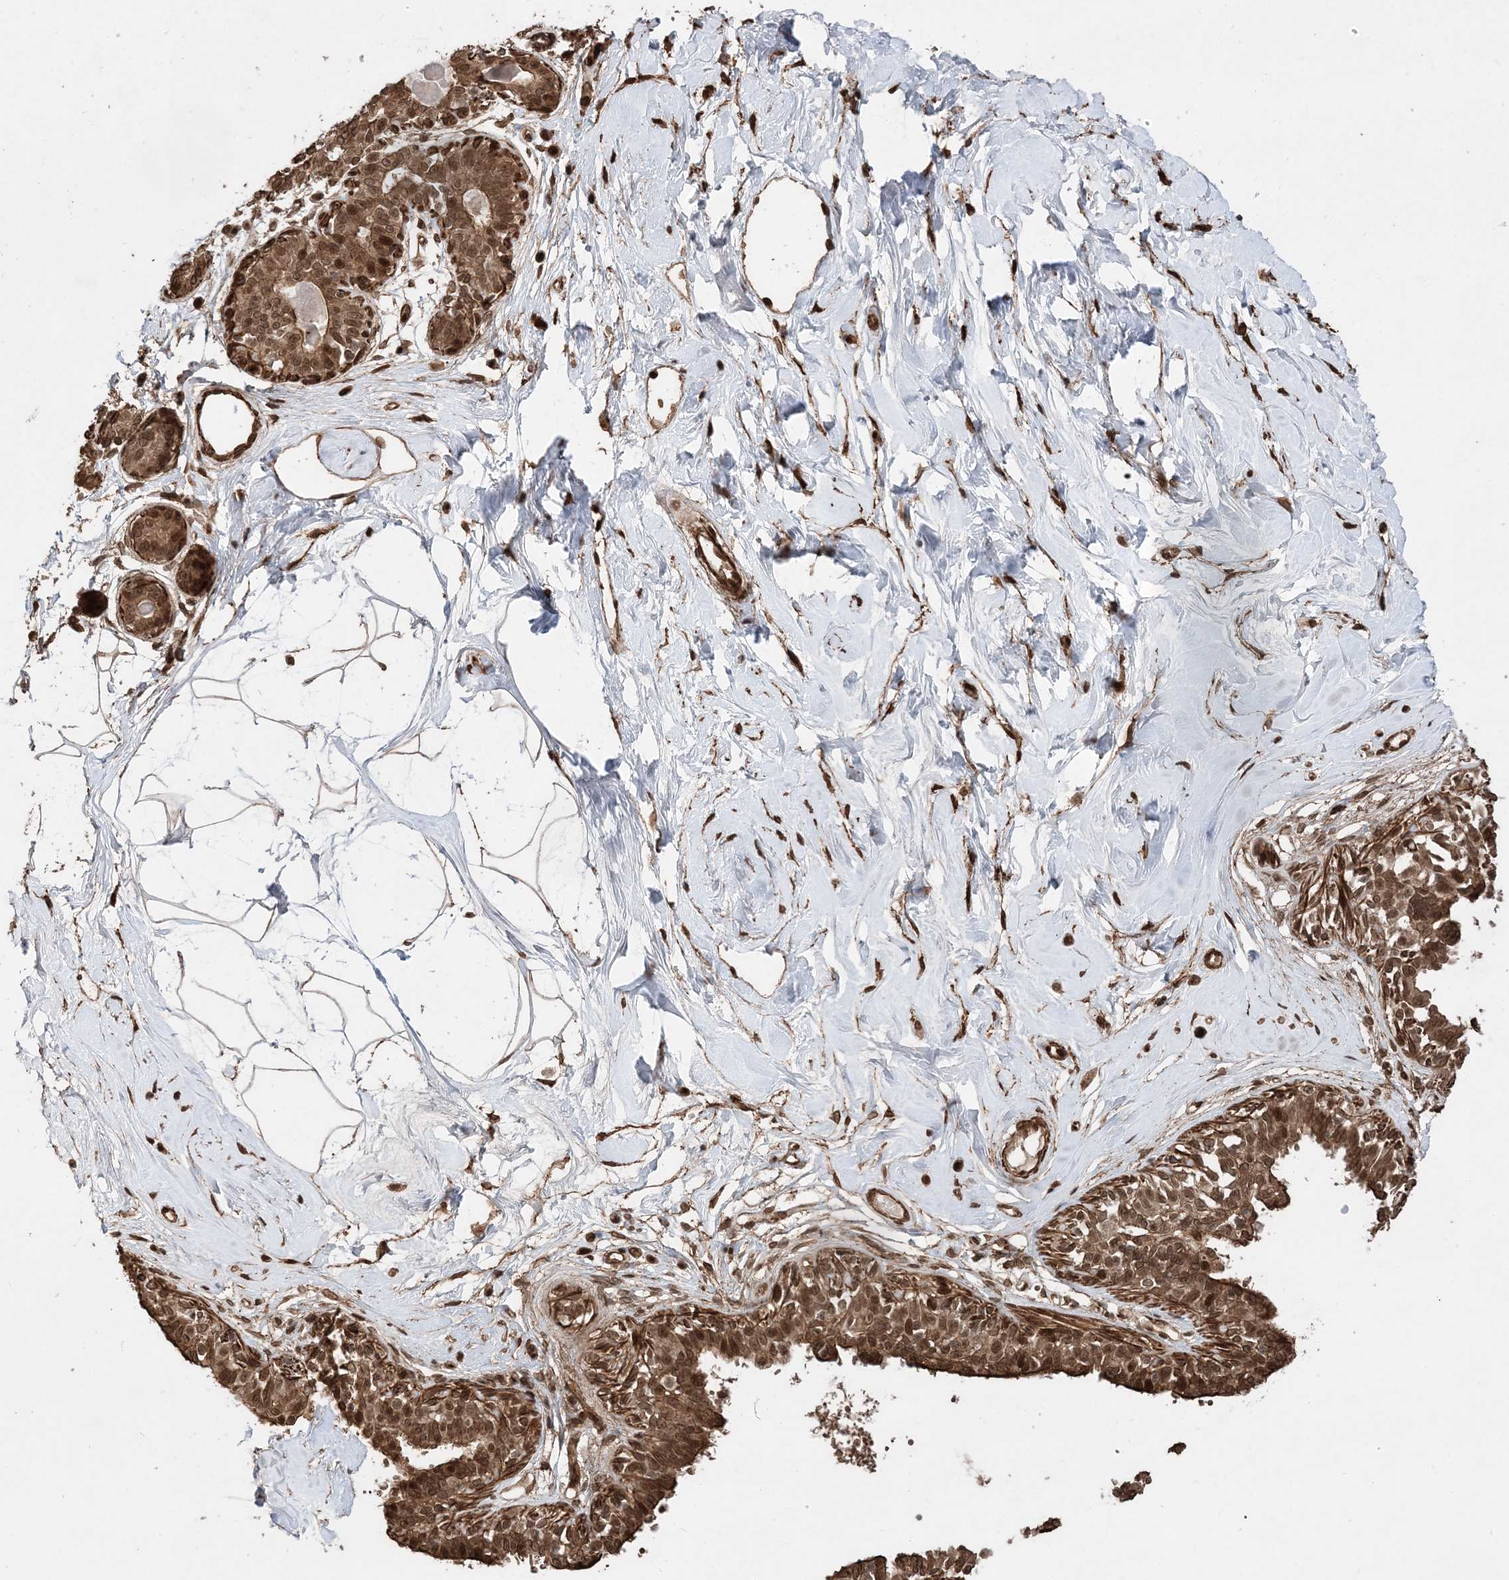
{"staining": {"intensity": "moderate", "quantity": "25%-75%", "location": "cytoplasmic/membranous,nuclear"}, "tissue": "breast", "cell_type": "Adipocytes", "image_type": "normal", "snomed": [{"axis": "morphology", "description": "Normal tissue, NOS"}, {"axis": "topography", "description": "Breast"}], "caption": "High-magnification brightfield microscopy of unremarkable breast stained with DAB (brown) and counterstained with hematoxylin (blue). adipocytes exhibit moderate cytoplasmic/membranous,nuclear expression is seen in approximately25%-75% of cells. Using DAB (3,3'-diaminobenzidine) (brown) and hematoxylin (blue) stains, captured at high magnification using brightfield microscopy.", "gene": "ETAA1", "patient": {"sex": "female", "age": 45}}